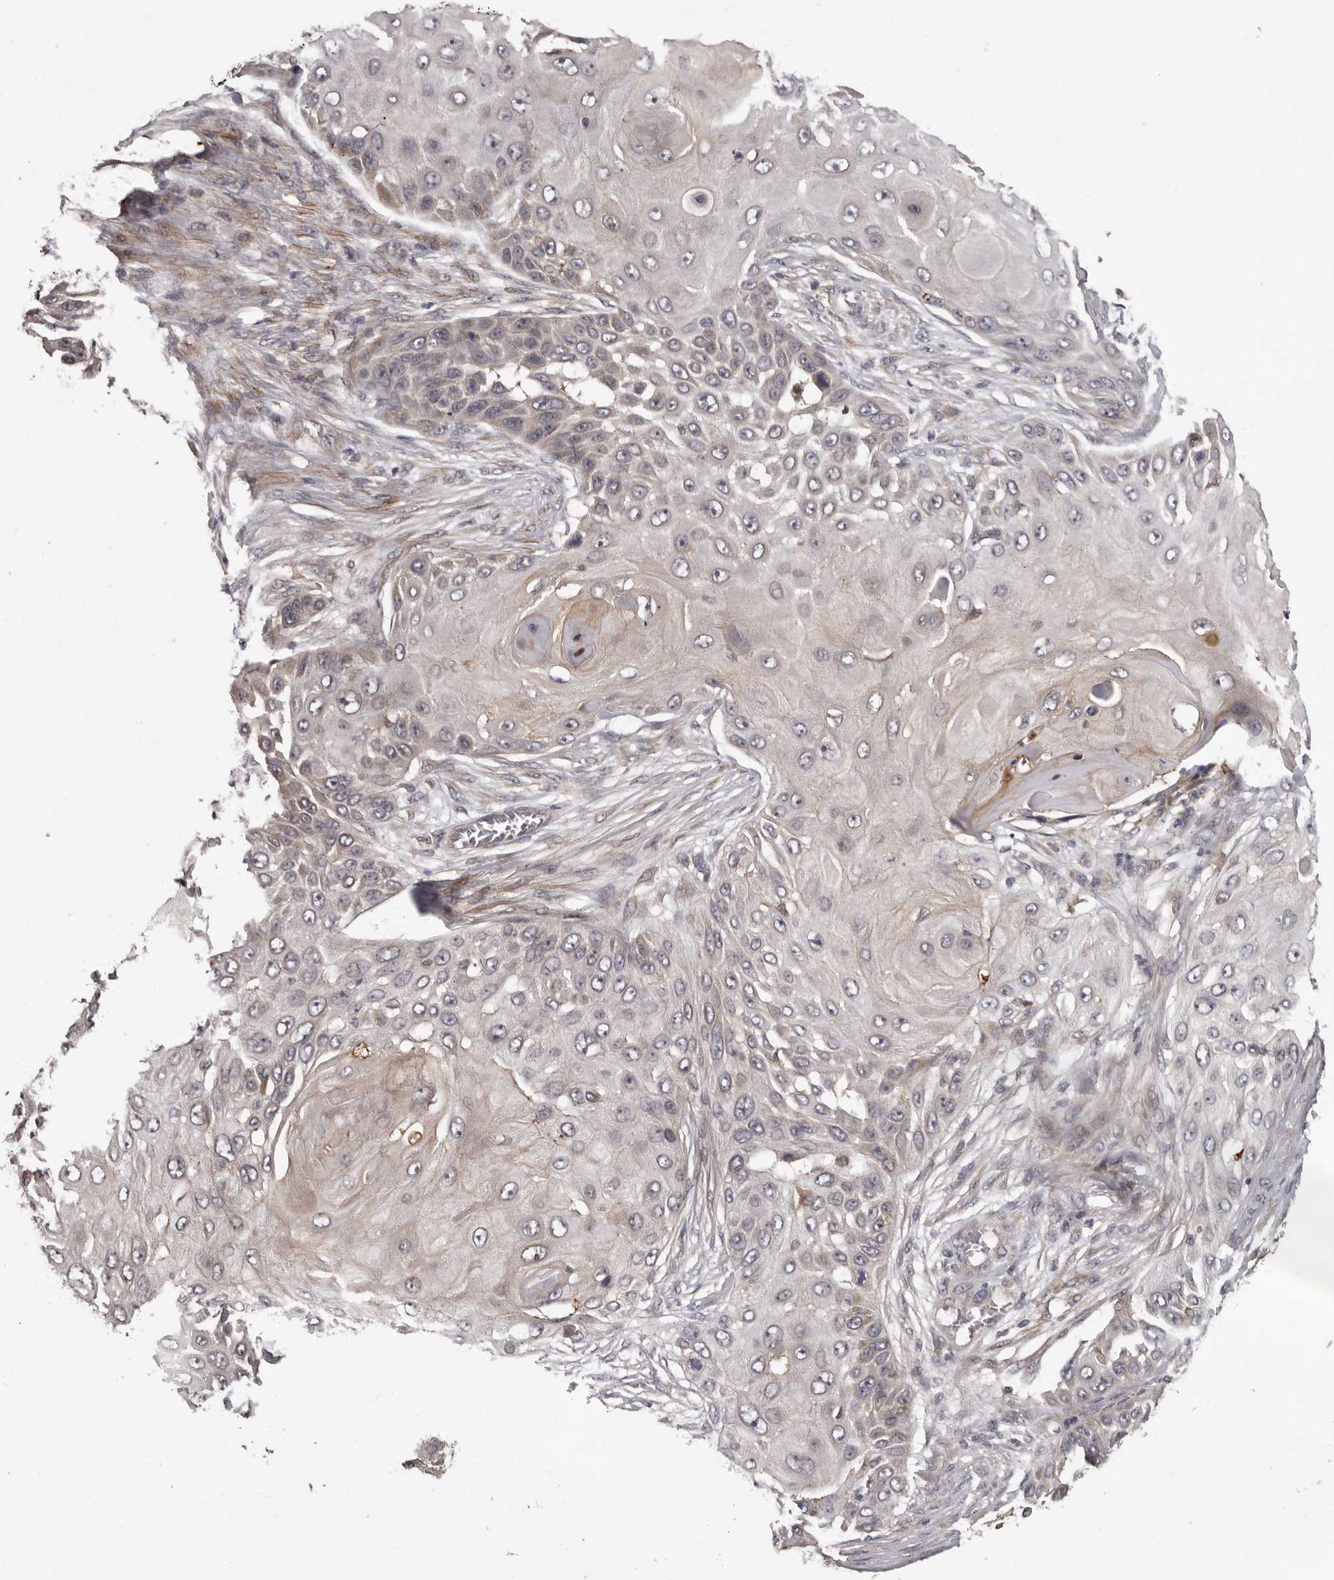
{"staining": {"intensity": "weak", "quantity": "<25%", "location": "cytoplasmic/membranous"}, "tissue": "skin cancer", "cell_type": "Tumor cells", "image_type": "cancer", "snomed": [{"axis": "morphology", "description": "Squamous cell carcinoma, NOS"}, {"axis": "topography", "description": "Skin"}], "caption": "Micrograph shows no significant protein expression in tumor cells of skin cancer.", "gene": "FGFR4", "patient": {"sex": "female", "age": 44}}